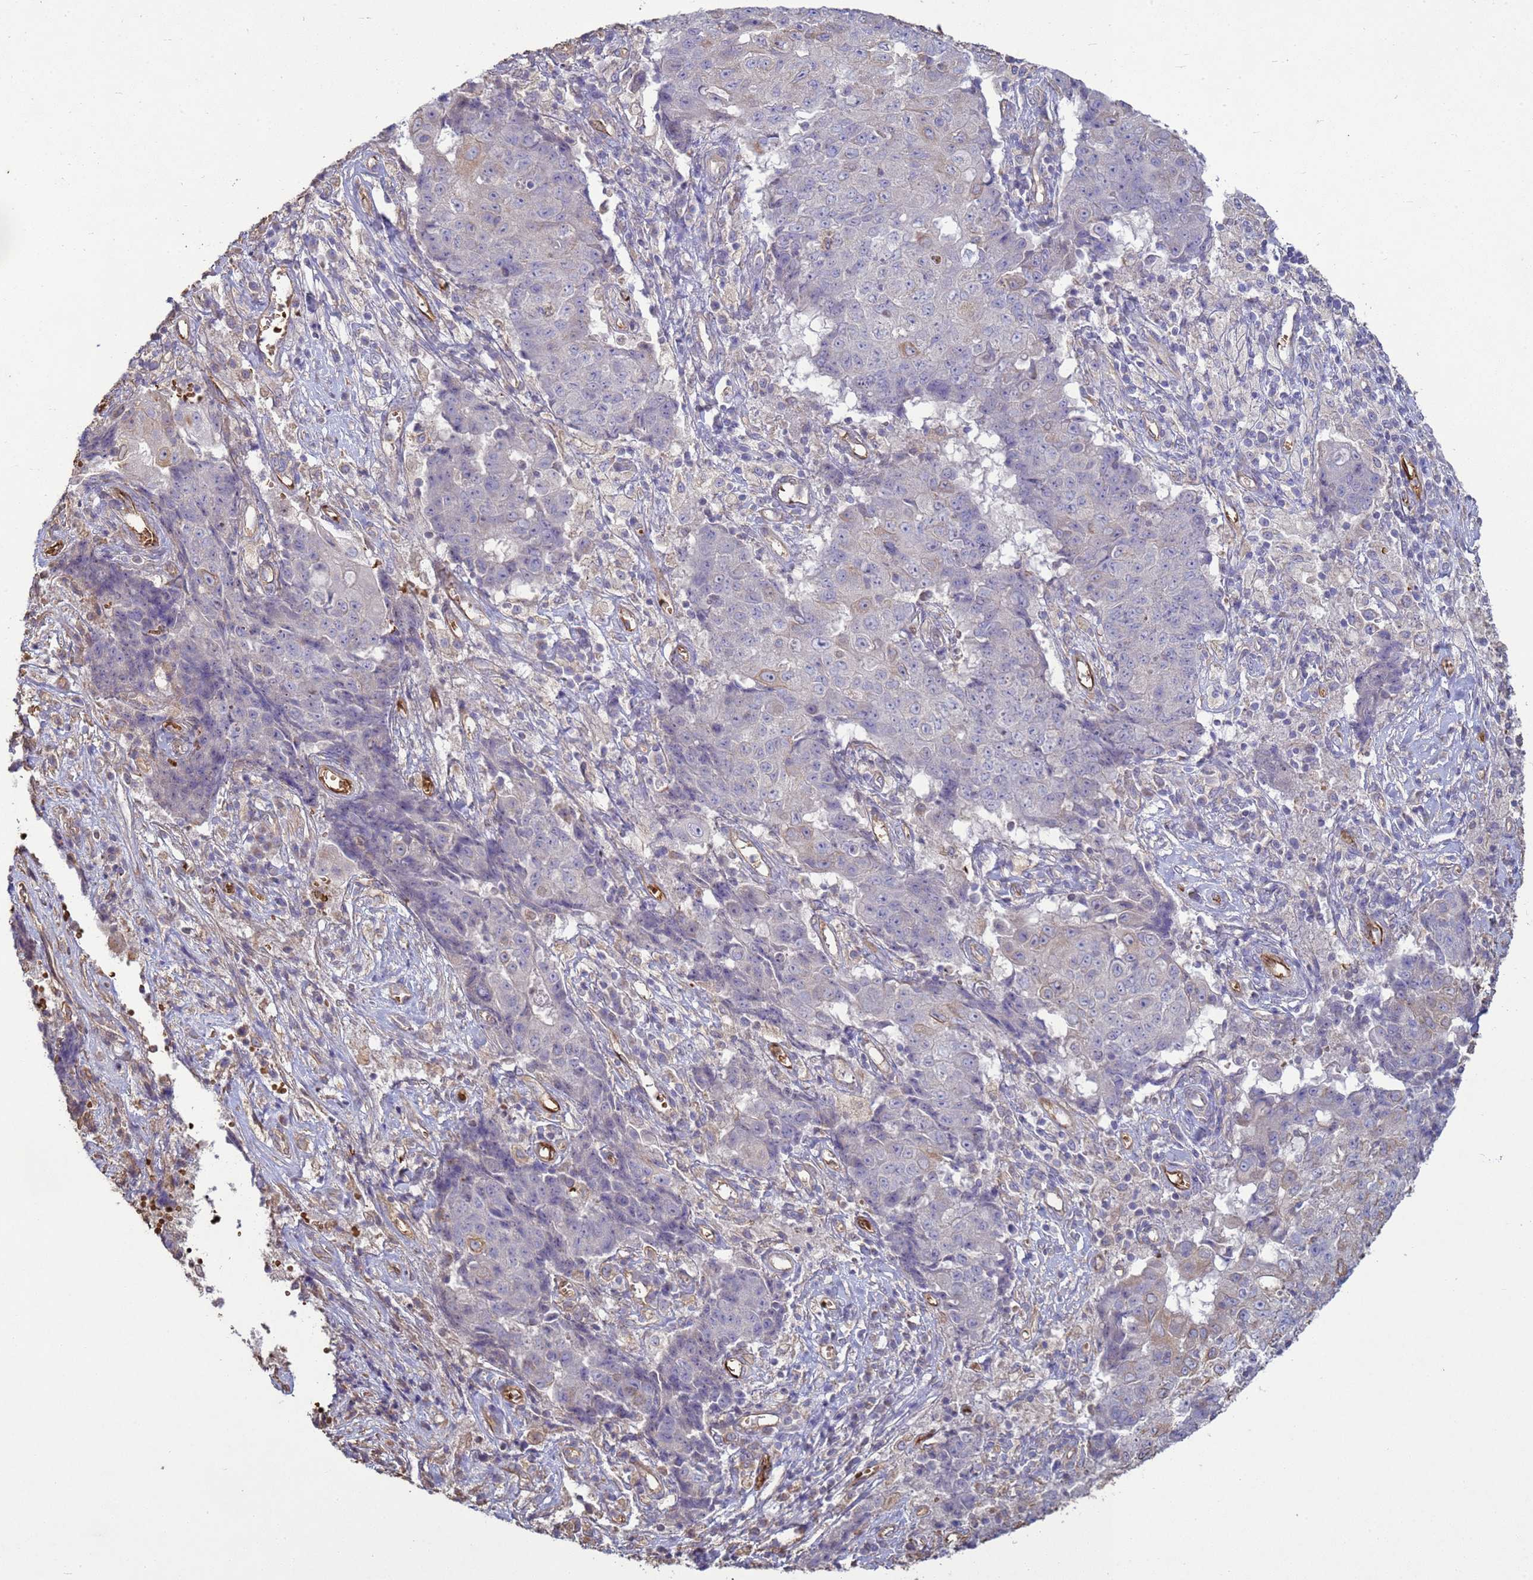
{"staining": {"intensity": "negative", "quantity": "none", "location": "none"}, "tissue": "ovarian cancer", "cell_type": "Tumor cells", "image_type": "cancer", "snomed": [{"axis": "morphology", "description": "Carcinoma, endometroid"}, {"axis": "topography", "description": "Ovary"}], "caption": "A photomicrograph of ovarian cancer (endometroid carcinoma) stained for a protein reveals no brown staining in tumor cells.", "gene": "SGIP1", "patient": {"sex": "female", "age": 42}}